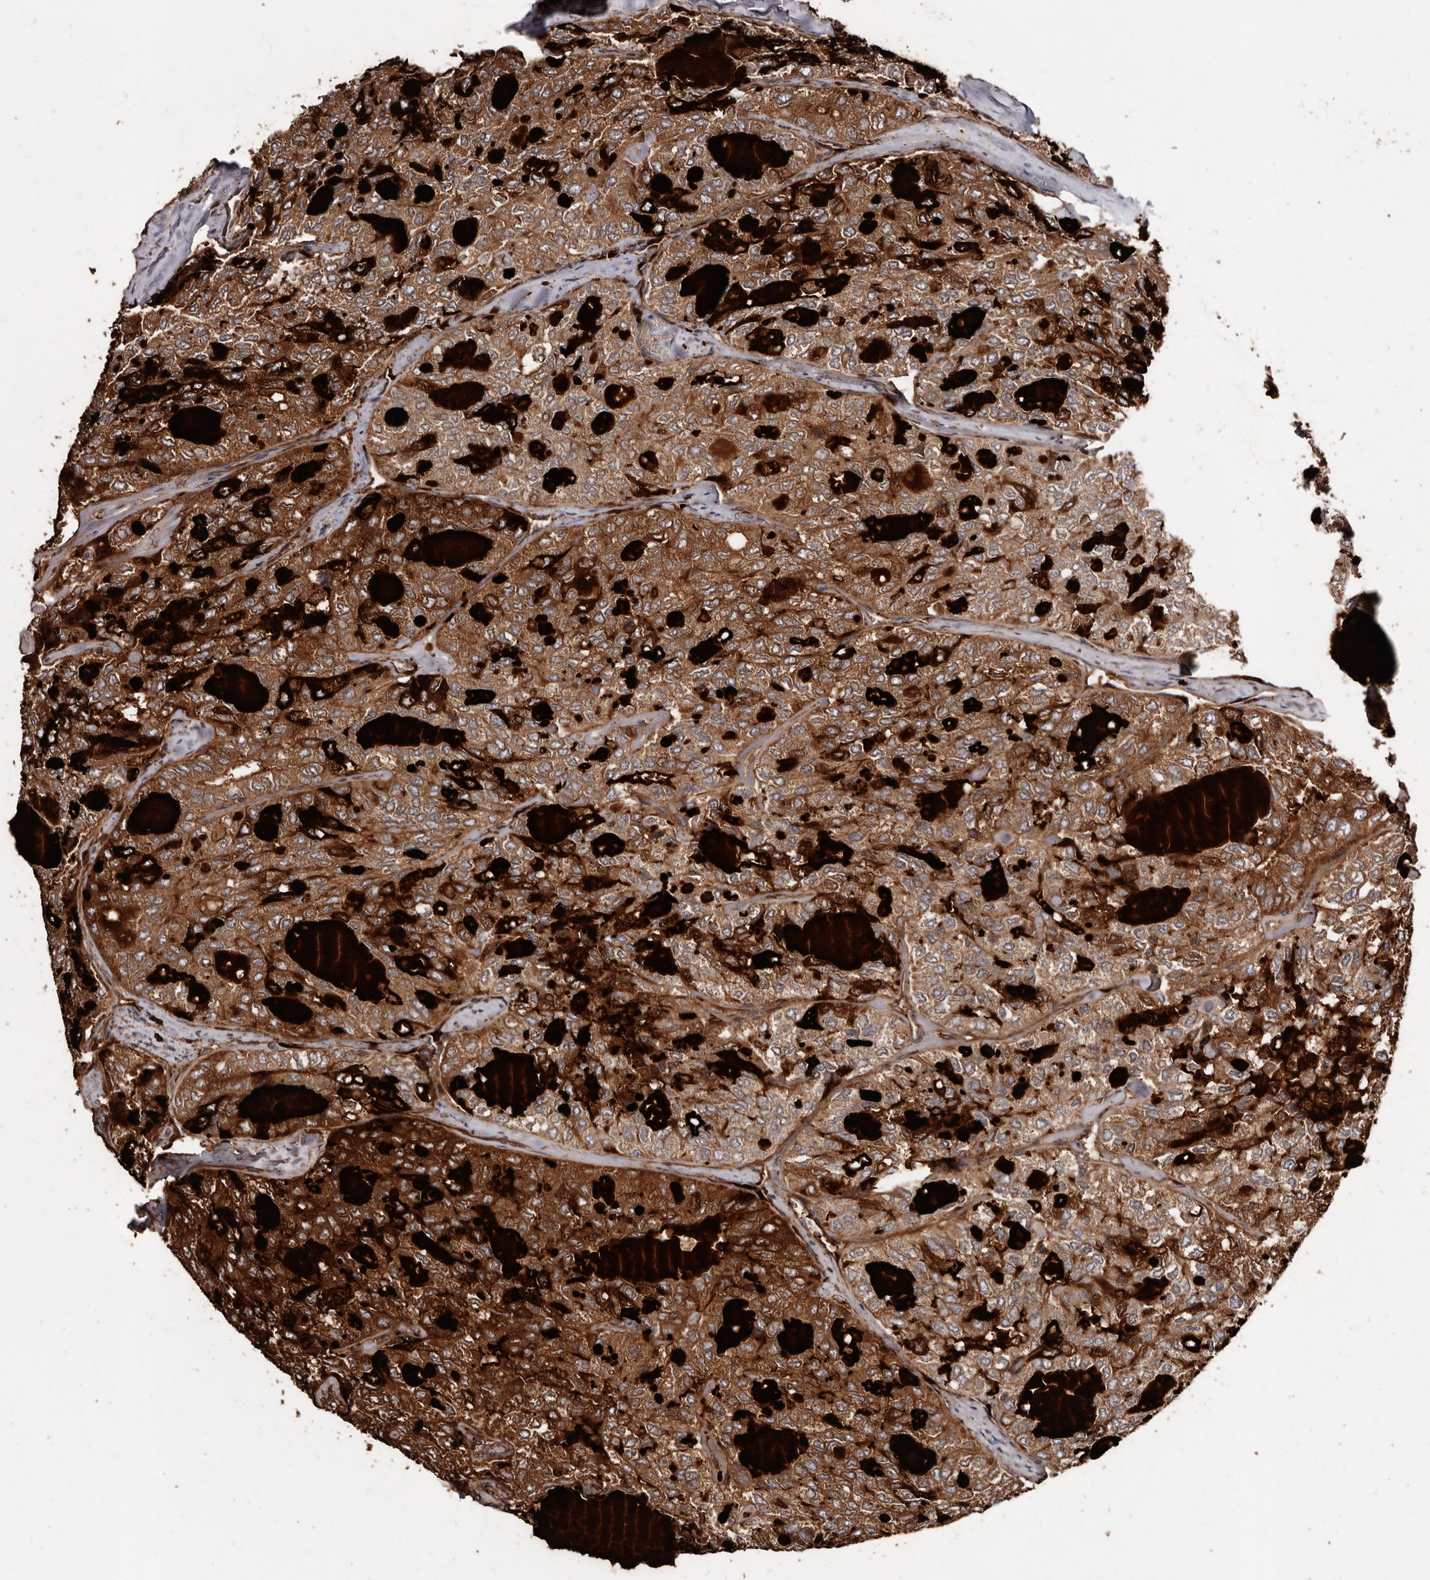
{"staining": {"intensity": "moderate", "quantity": ">75%", "location": "cytoplasmic/membranous,nuclear"}, "tissue": "thyroid cancer", "cell_type": "Tumor cells", "image_type": "cancer", "snomed": [{"axis": "morphology", "description": "Follicular adenoma carcinoma, NOS"}, {"axis": "topography", "description": "Thyroid gland"}], "caption": "A brown stain labels moderate cytoplasmic/membranous and nuclear staining of a protein in human thyroid cancer (follicular adenoma carcinoma) tumor cells.", "gene": "BRAT1", "patient": {"sex": "male", "age": 75}}